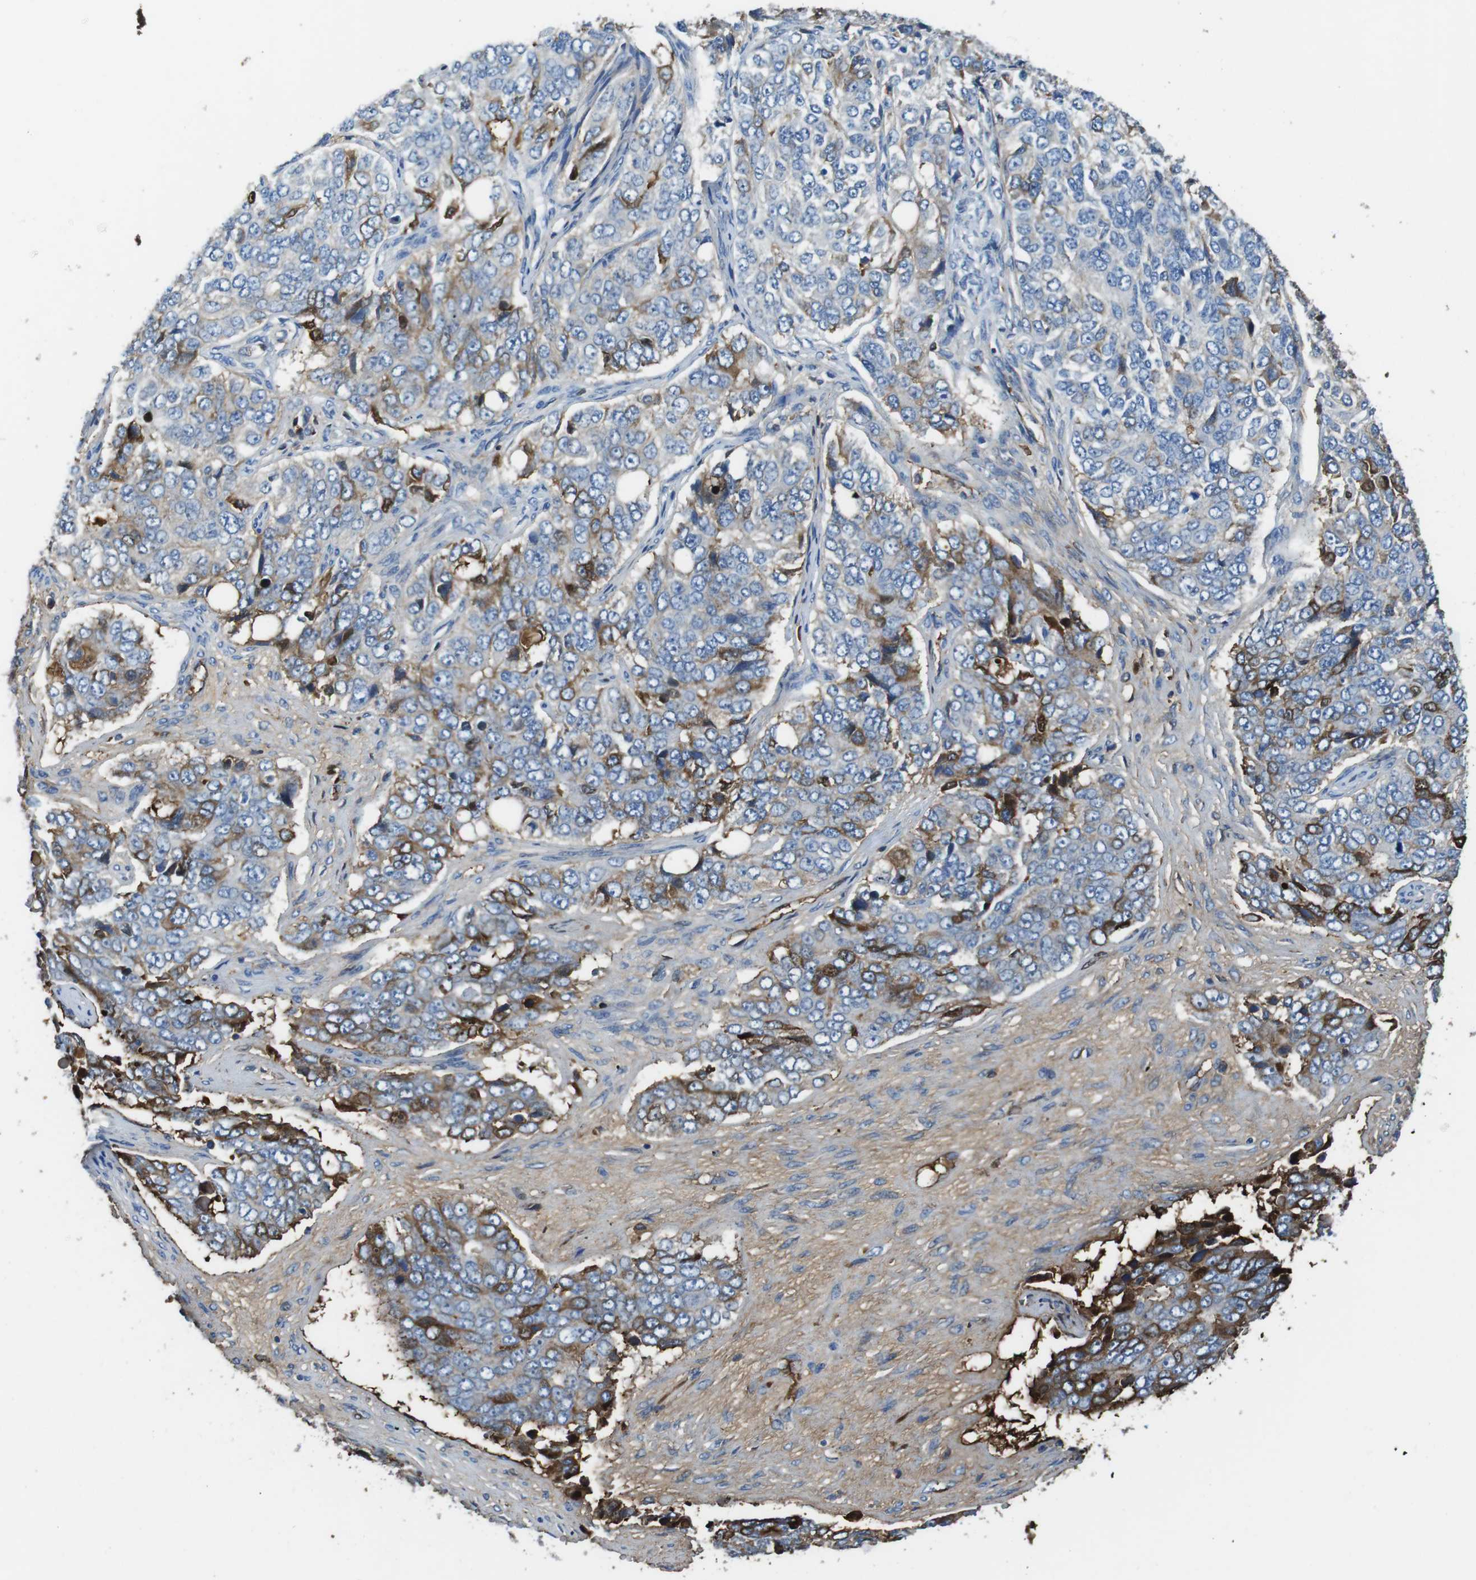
{"staining": {"intensity": "moderate", "quantity": "<25%", "location": "cytoplasmic/membranous"}, "tissue": "ovarian cancer", "cell_type": "Tumor cells", "image_type": "cancer", "snomed": [{"axis": "morphology", "description": "Carcinoma, endometroid"}, {"axis": "topography", "description": "Ovary"}], "caption": "An IHC image of neoplastic tissue is shown. Protein staining in brown shows moderate cytoplasmic/membranous positivity in endometroid carcinoma (ovarian) within tumor cells.", "gene": "TMPRSS15", "patient": {"sex": "female", "age": 51}}